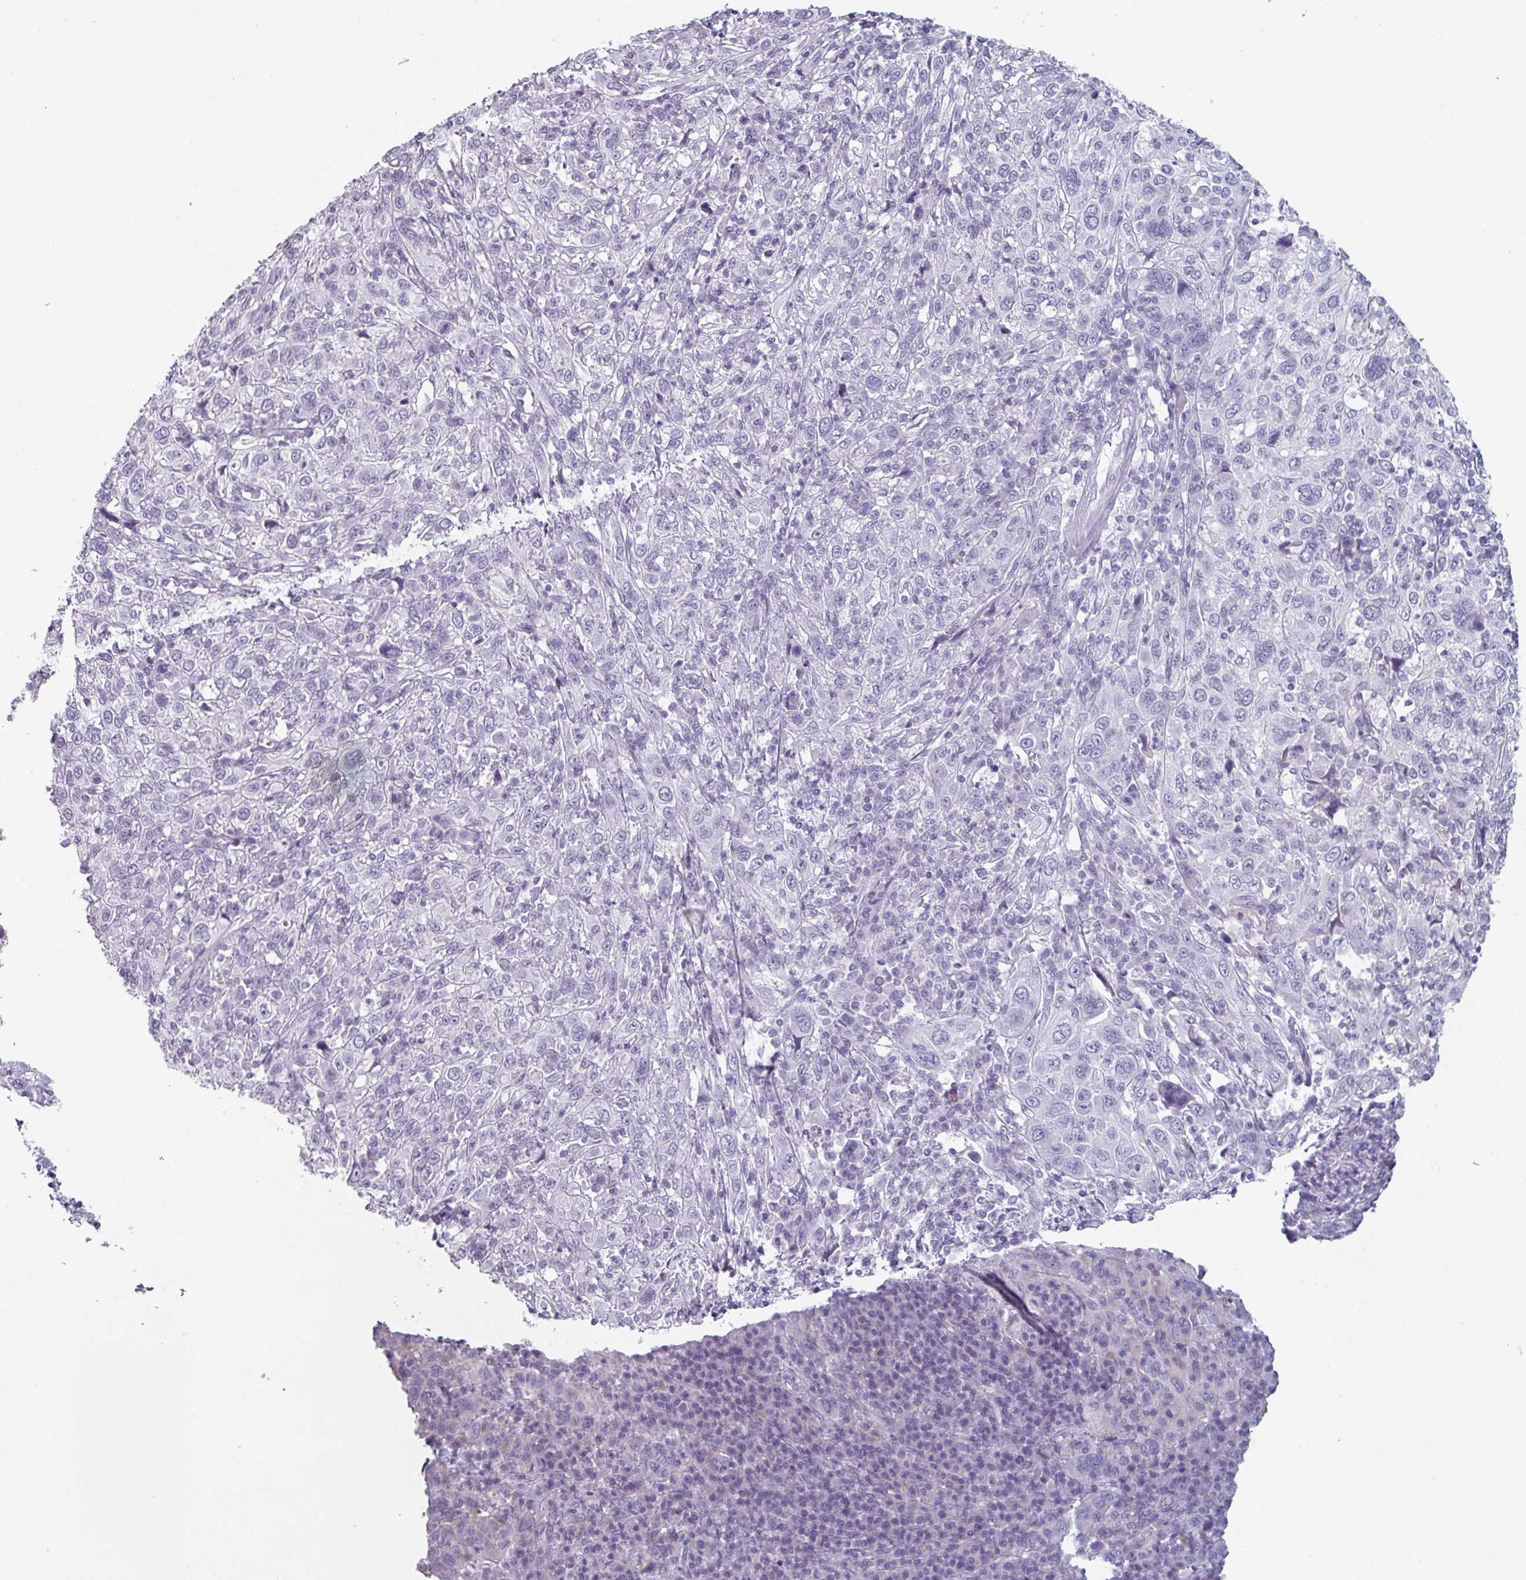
{"staining": {"intensity": "negative", "quantity": "none", "location": "none"}, "tissue": "cervical cancer", "cell_type": "Tumor cells", "image_type": "cancer", "snomed": [{"axis": "morphology", "description": "Squamous cell carcinoma, NOS"}, {"axis": "topography", "description": "Cervix"}], "caption": "Immunohistochemistry micrograph of cervical cancer stained for a protein (brown), which reveals no expression in tumor cells.", "gene": "SLC35G2", "patient": {"sex": "female", "age": 46}}